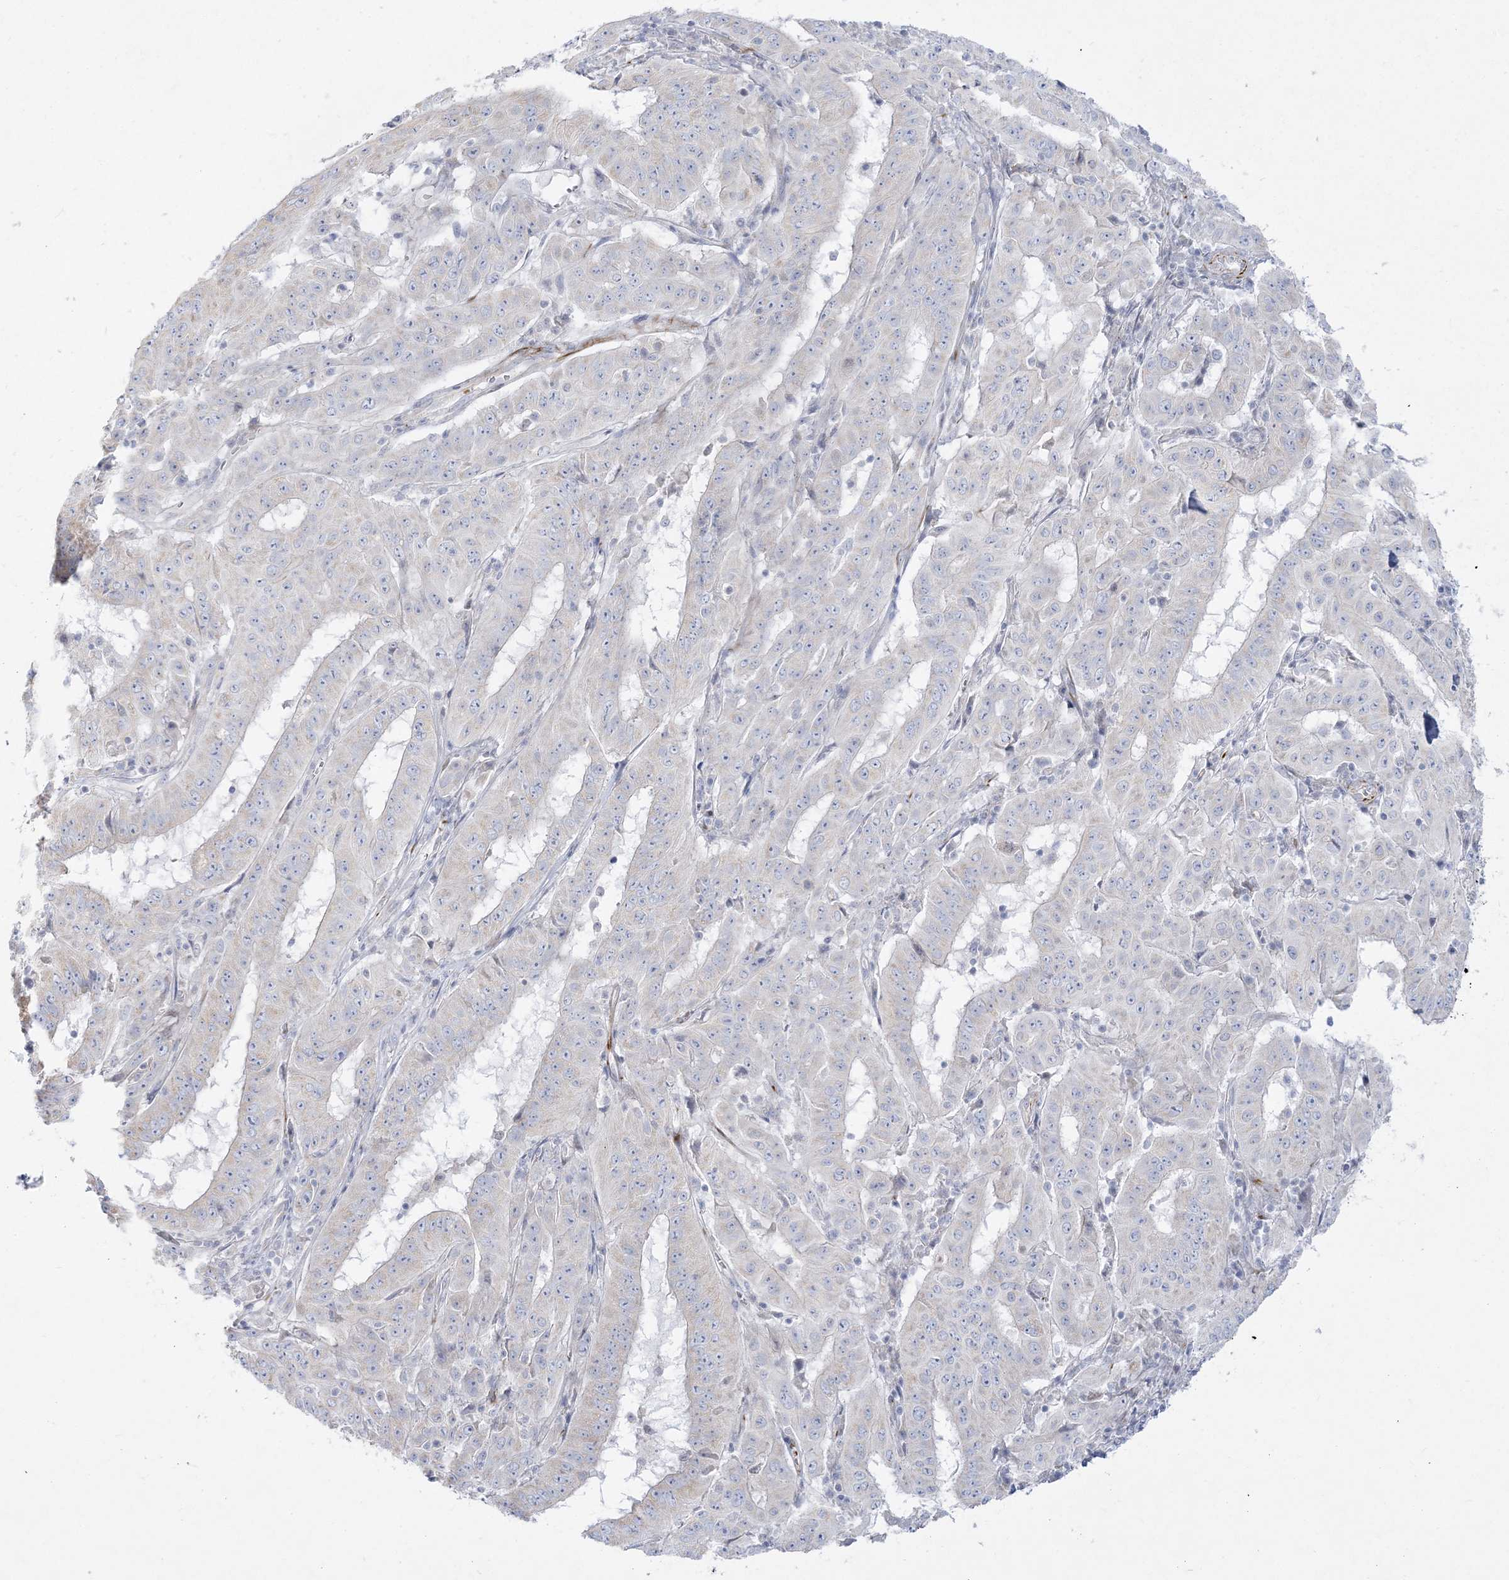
{"staining": {"intensity": "negative", "quantity": "none", "location": "none"}, "tissue": "pancreatic cancer", "cell_type": "Tumor cells", "image_type": "cancer", "snomed": [{"axis": "morphology", "description": "Adenocarcinoma, NOS"}, {"axis": "topography", "description": "Pancreas"}], "caption": "This photomicrograph is of pancreatic cancer (adenocarcinoma) stained with immunohistochemistry (IHC) to label a protein in brown with the nuclei are counter-stained blue. There is no positivity in tumor cells.", "gene": "GPAT2", "patient": {"sex": "male", "age": 63}}